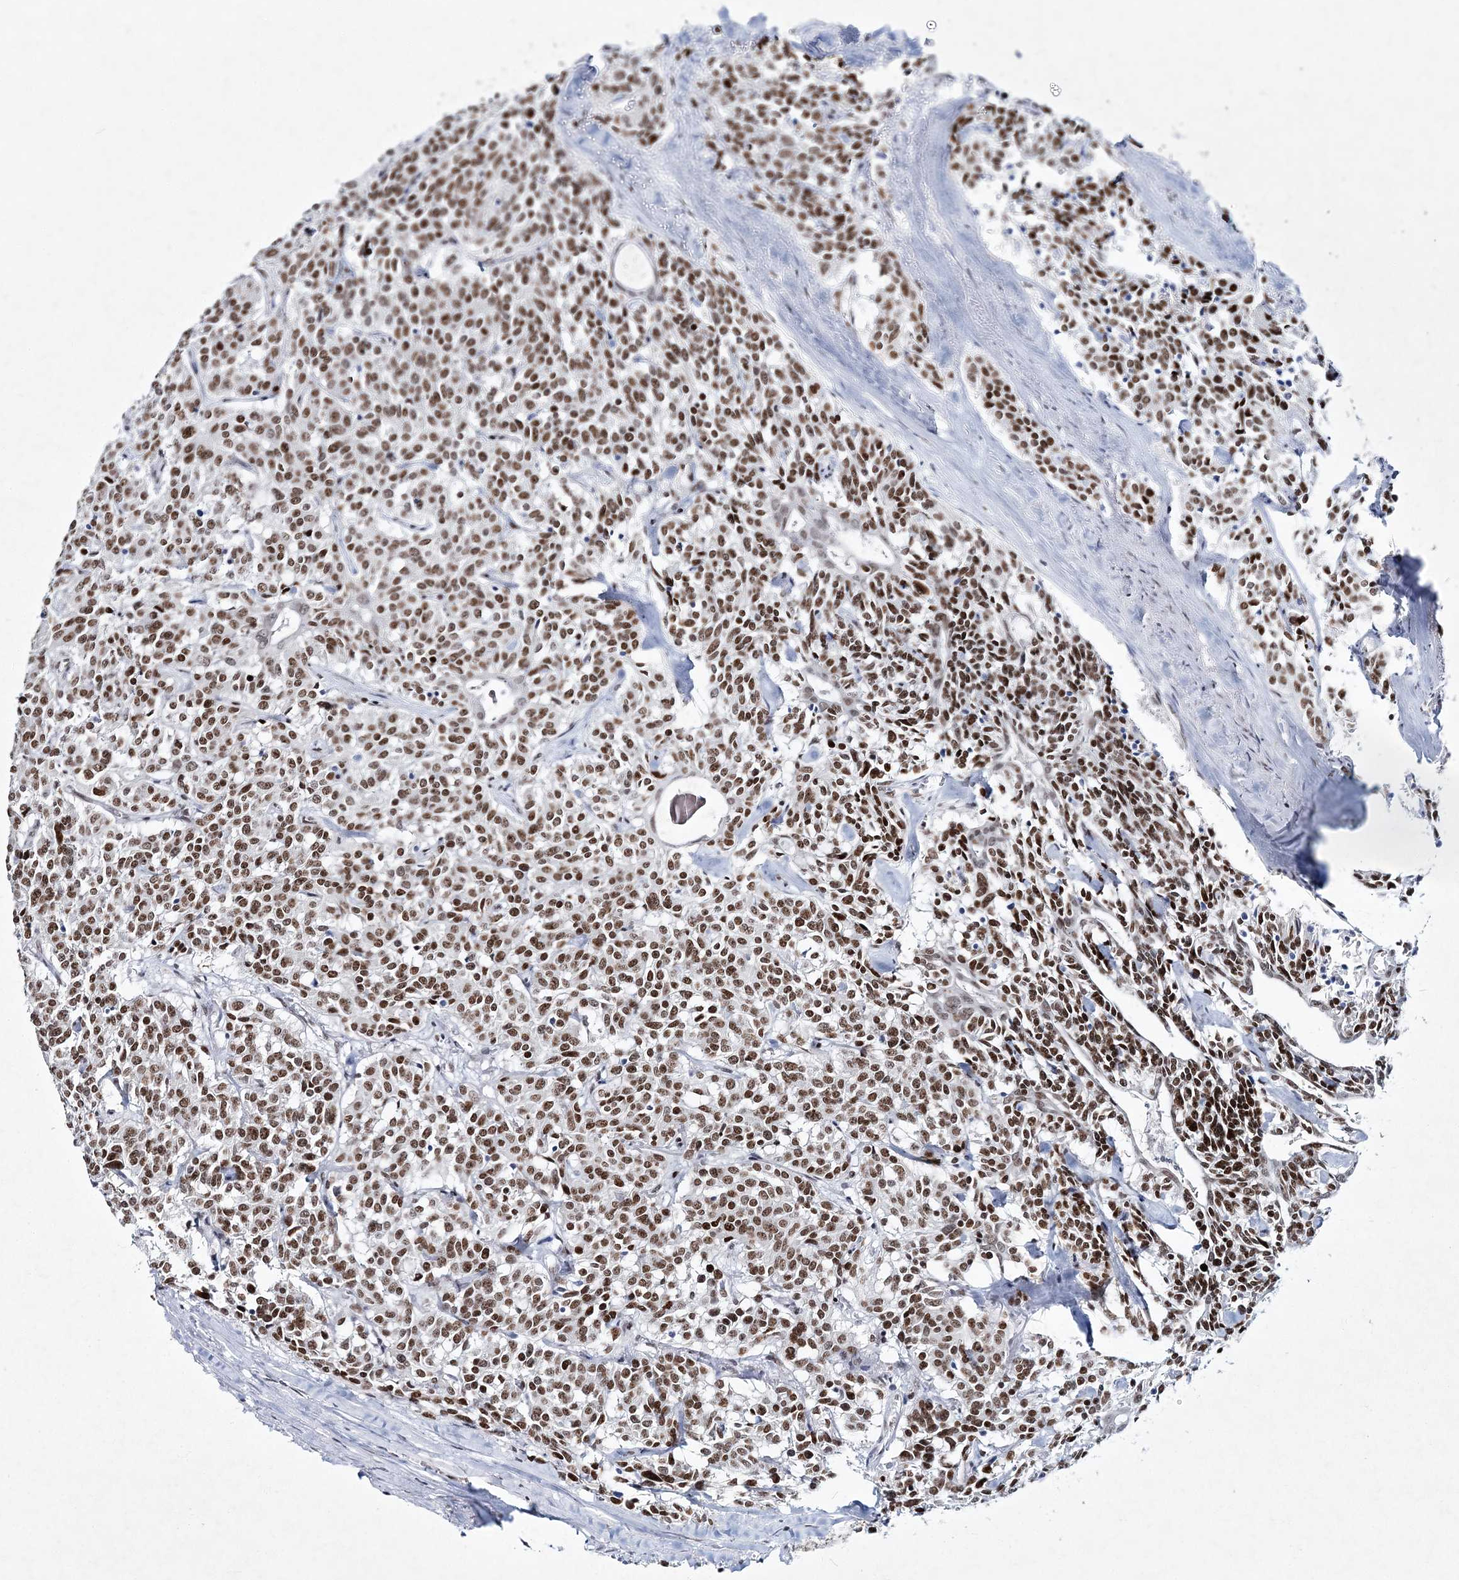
{"staining": {"intensity": "moderate", "quantity": ">75%", "location": "nuclear"}, "tissue": "carcinoid", "cell_type": "Tumor cells", "image_type": "cancer", "snomed": [{"axis": "morphology", "description": "Carcinoid, malignant, NOS"}, {"axis": "topography", "description": "Lung"}], "caption": "Protein expression by immunohistochemistry (IHC) demonstrates moderate nuclear staining in approximately >75% of tumor cells in carcinoid.", "gene": "LRRFIP2", "patient": {"sex": "female", "age": 46}}